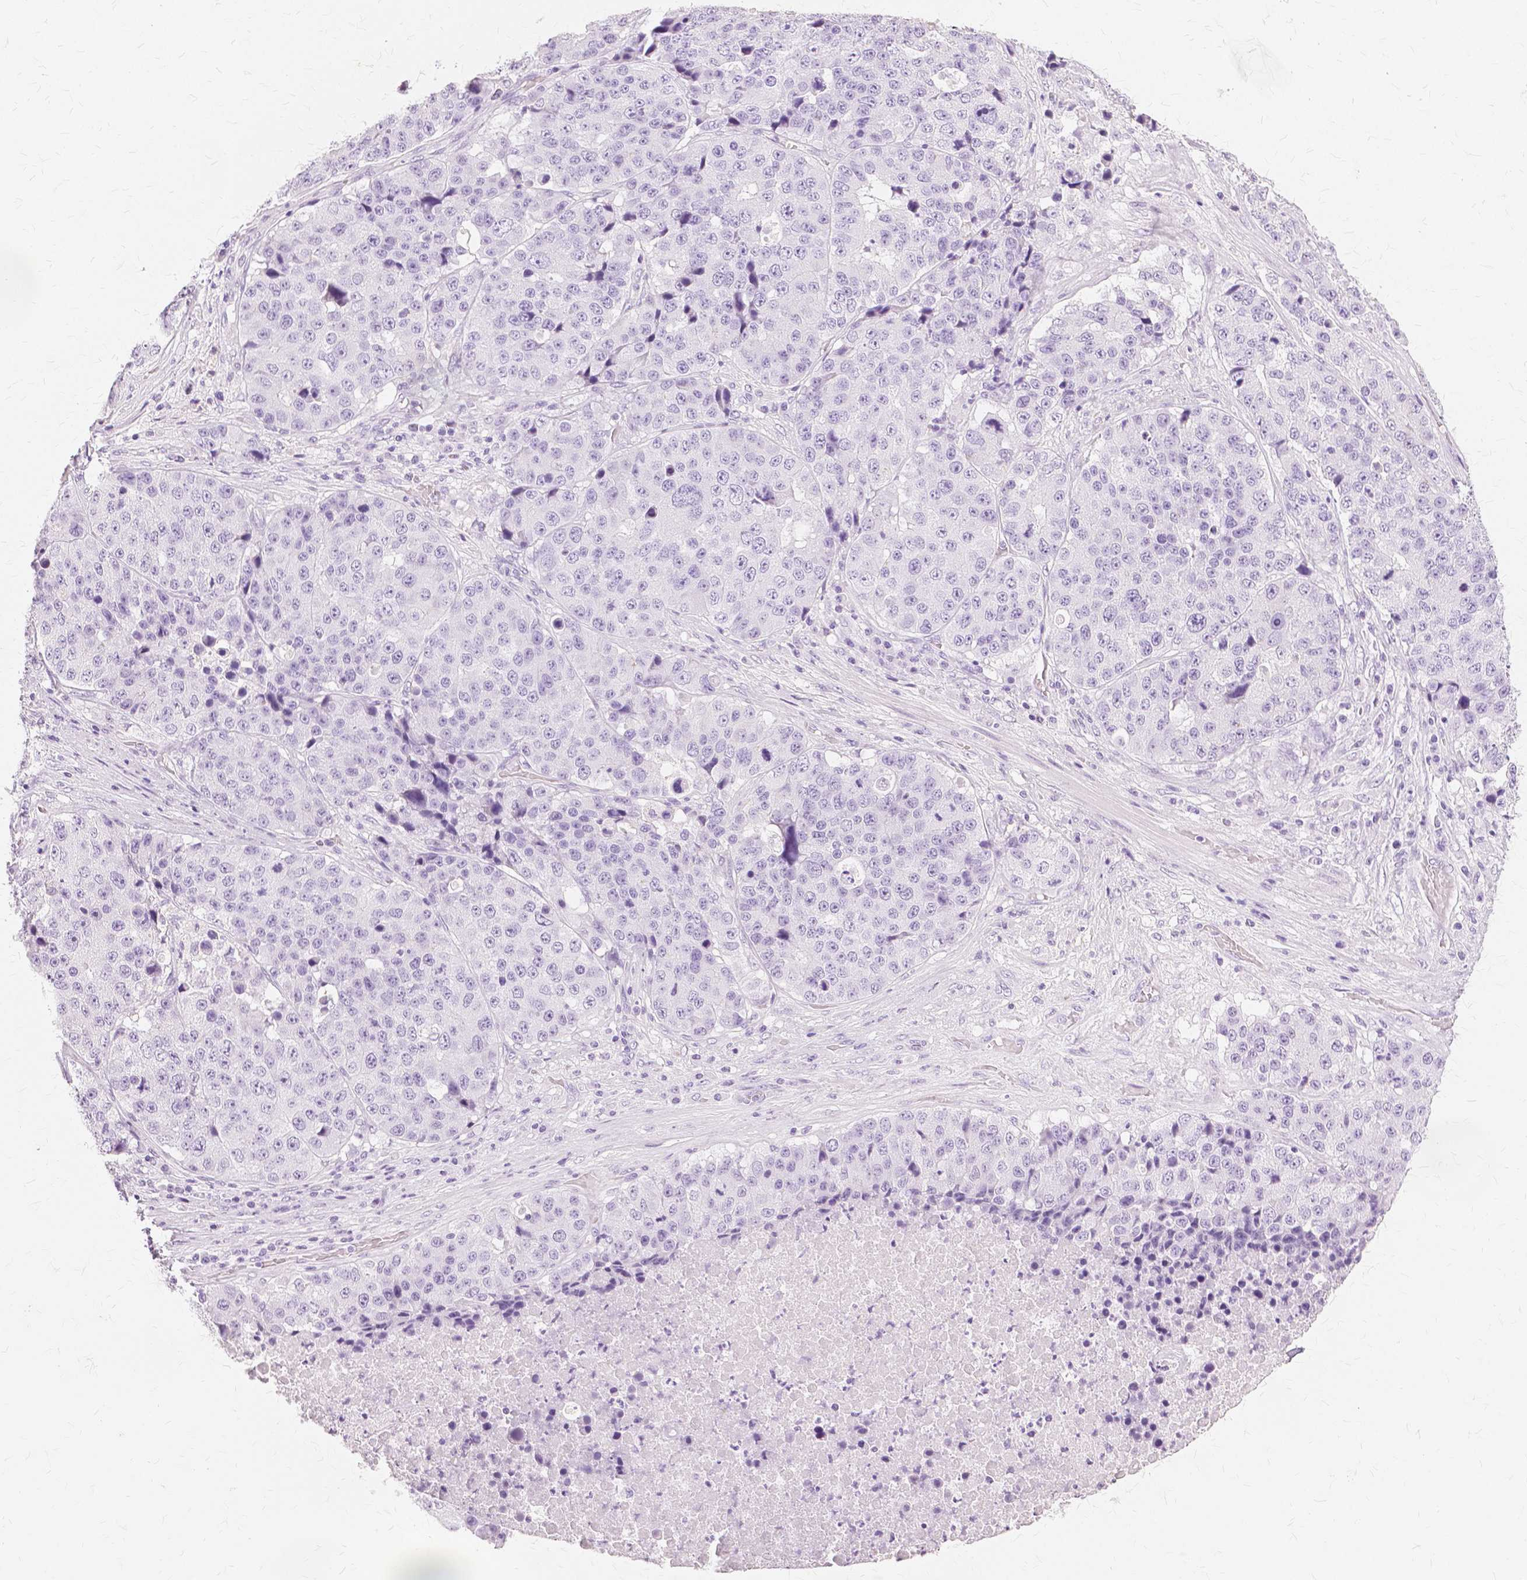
{"staining": {"intensity": "negative", "quantity": "none", "location": "none"}, "tissue": "stomach cancer", "cell_type": "Tumor cells", "image_type": "cancer", "snomed": [{"axis": "morphology", "description": "Adenocarcinoma, NOS"}, {"axis": "topography", "description": "Stomach"}], "caption": "This is an immunohistochemistry photomicrograph of adenocarcinoma (stomach). There is no expression in tumor cells.", "gene": "TGM1", "patient": {"sex": "male", "age": 71}}